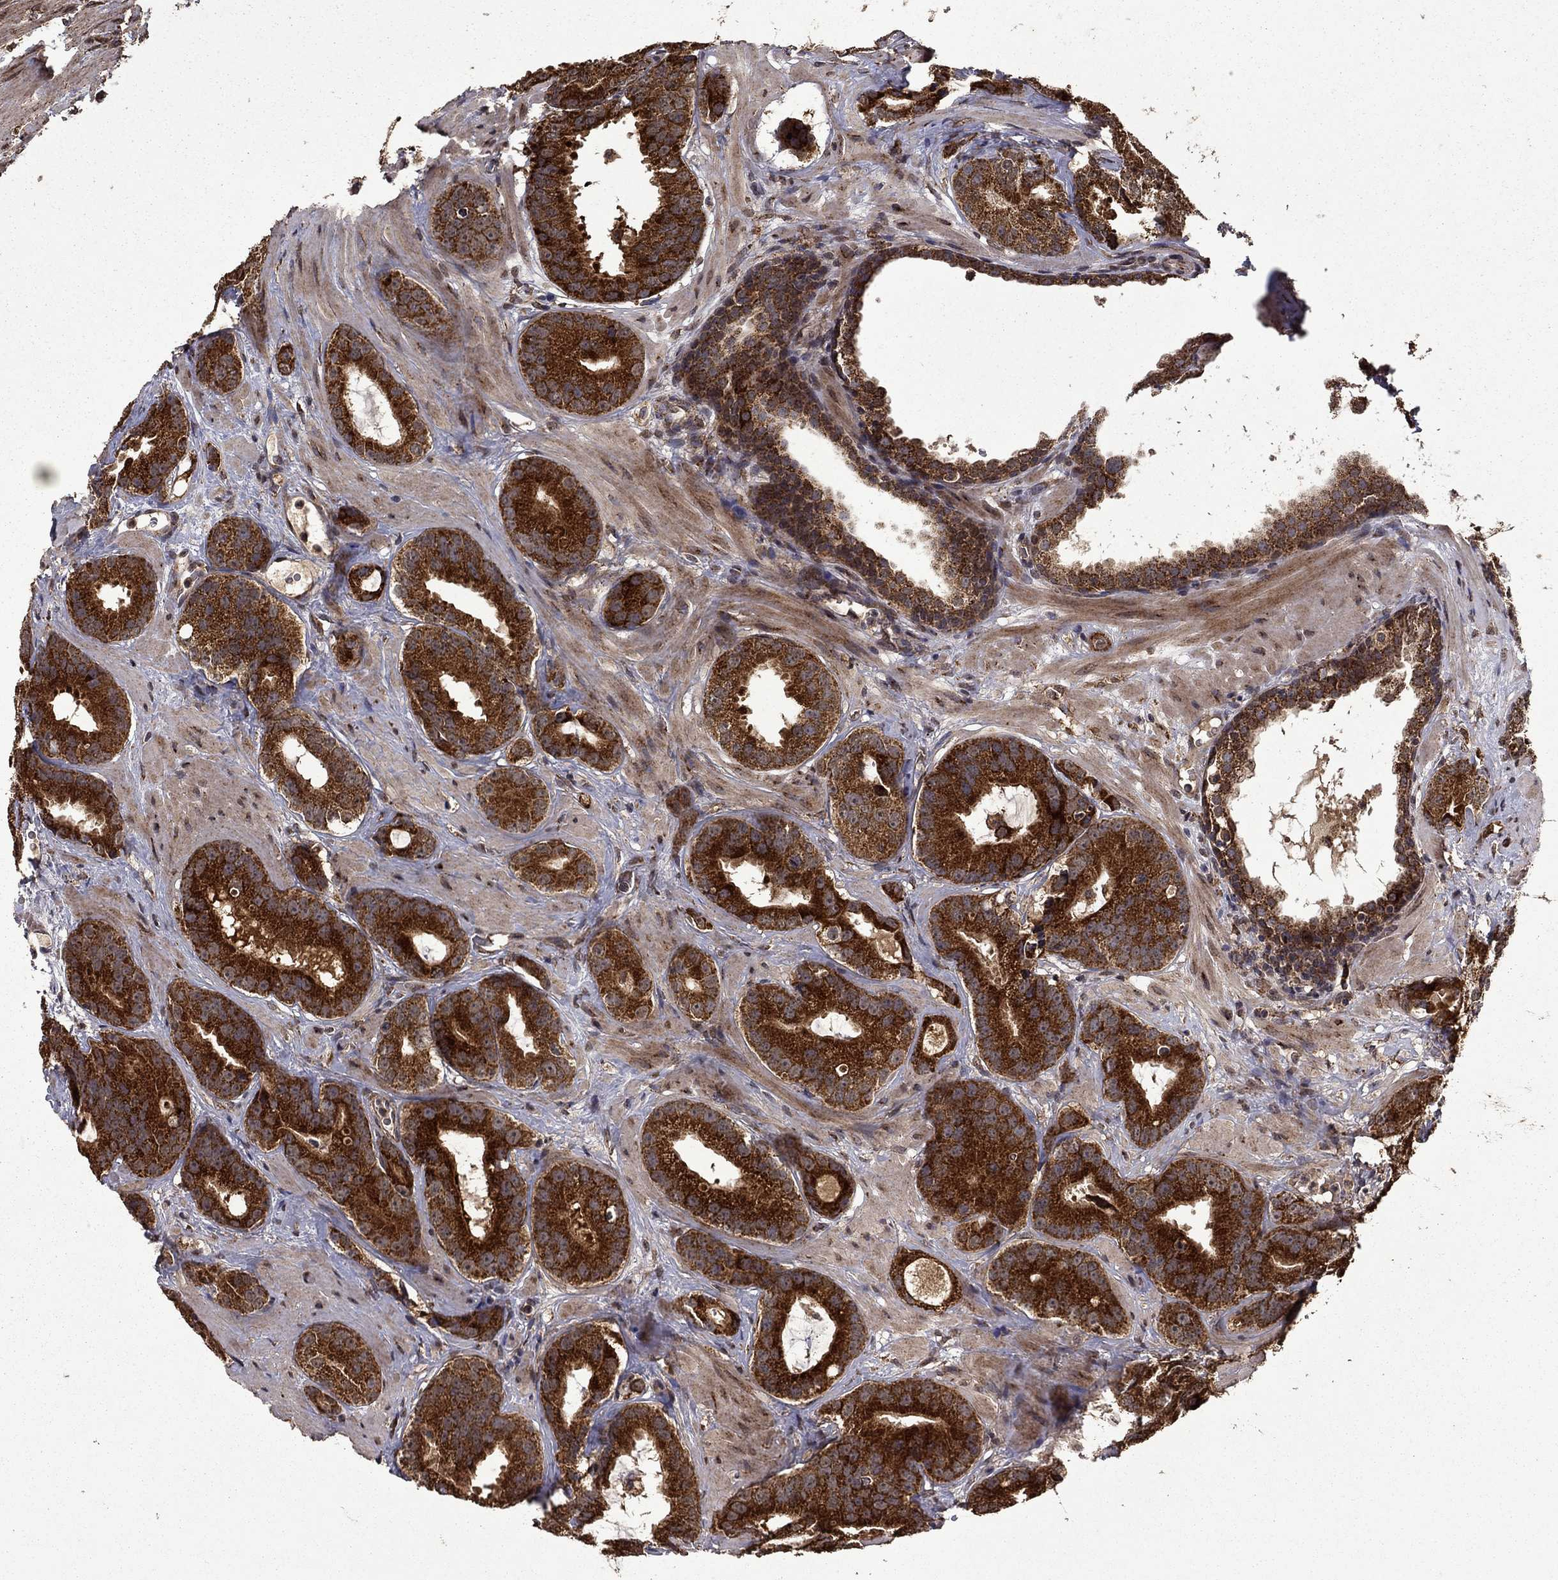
{"staining": {"intensity": "strong", "quantity": ">75%", "location": "cytoplasmic/membranous"}, "tissue": "prostate cancer", "cell_type": "Tumor cells", "image_type": "cancer", "snomed": [{"axis": "morphology", "description": "Adenocarcinoma, NOS"}, {"axis": "topography", "description": "Prostate"}], "caption": "A micrograph of human prostate cancer stained for a protein shows strong cytoplasmic/membranous brown staining in tumor cells. Nuclei are stained in blue.", "gene": "ITM2B", "patient": {"sex": "male", "age": 69}}